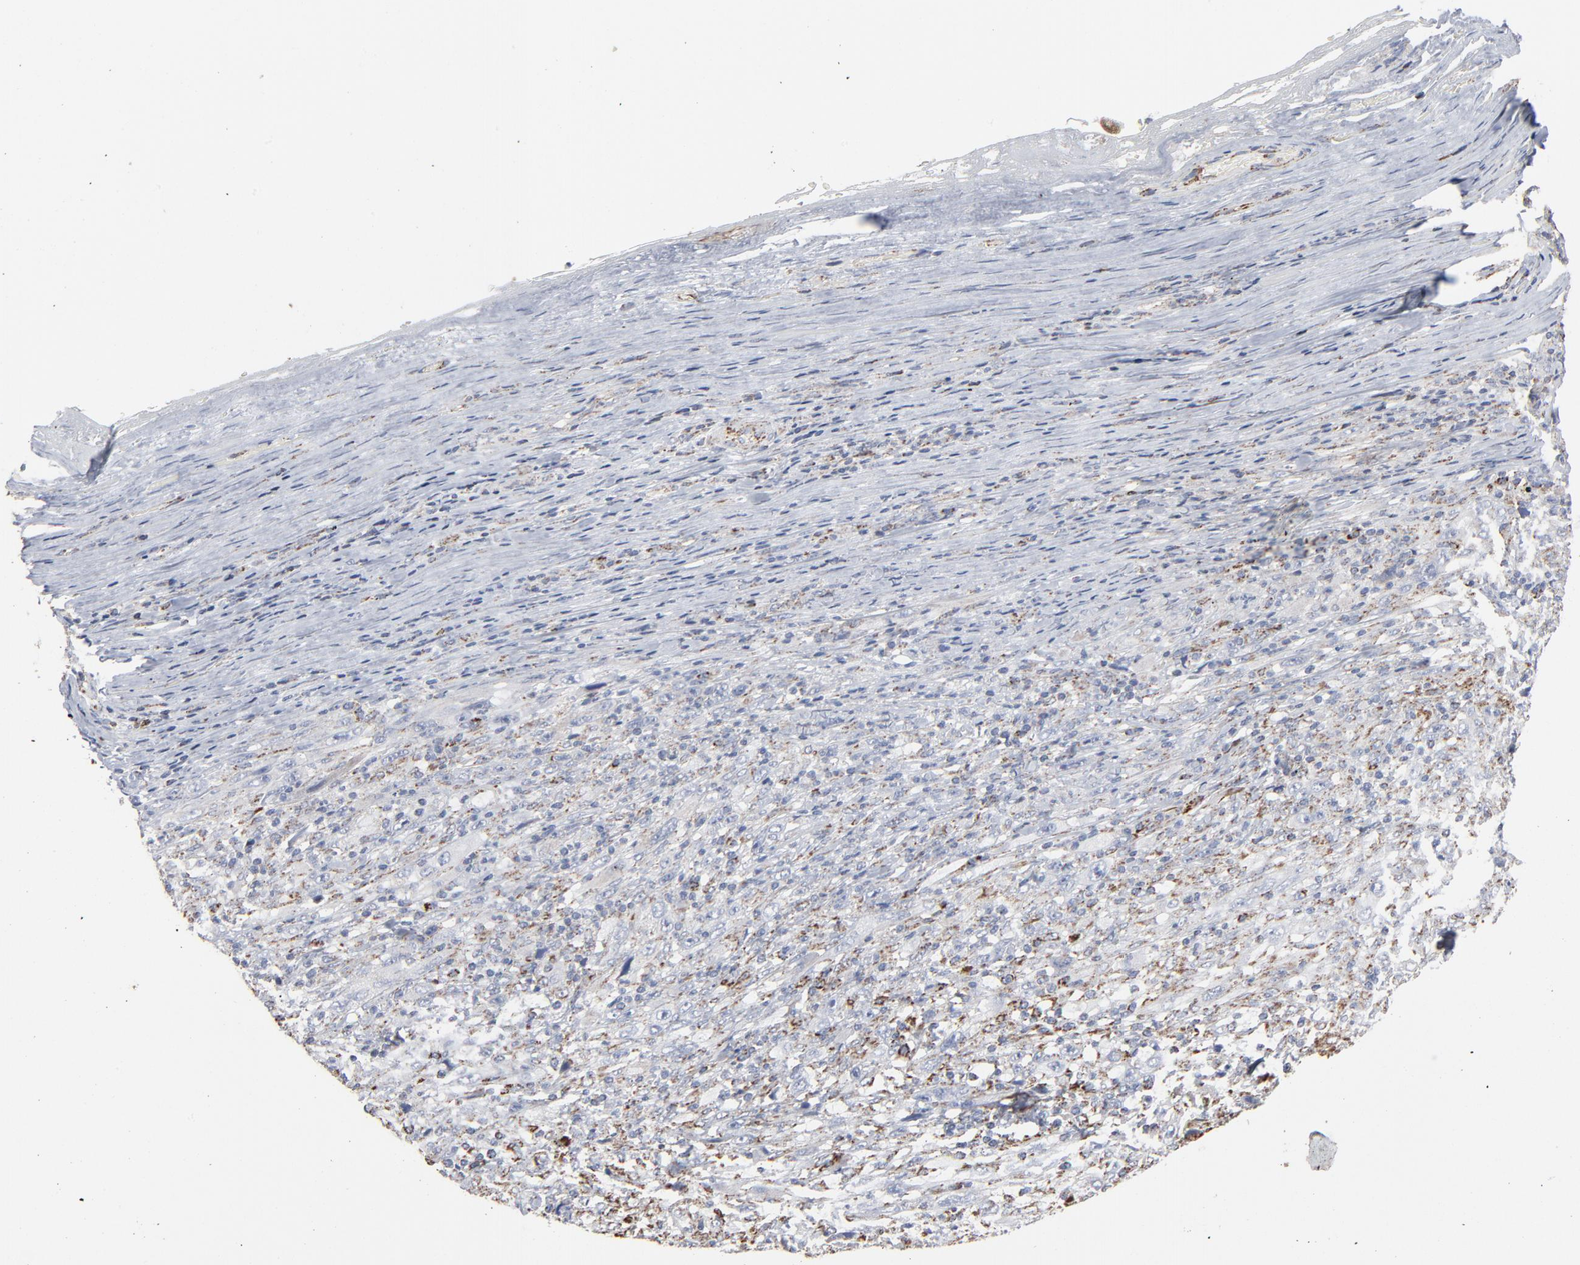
{"staining": {"intensity": "strong", "quantity": "<25%", "location": "cytoplasmic/membranous"}, "tissue": "melanoma", "cell_type": "Tumor cells", "image_type": "cancer", "snomed": [{"axis": "morphology", "description": "Malignant melanoma, Metastatic site"}, {"axis": "topography", "description": "Skin"}], "caption": "This image shows IHC staining of human melanoma, with medium strong cytoplasmic/membranous staining in about <25% of tumor cells.", "gene": "UQCRC1", "patient": {"sex": "female", "age": 56}}